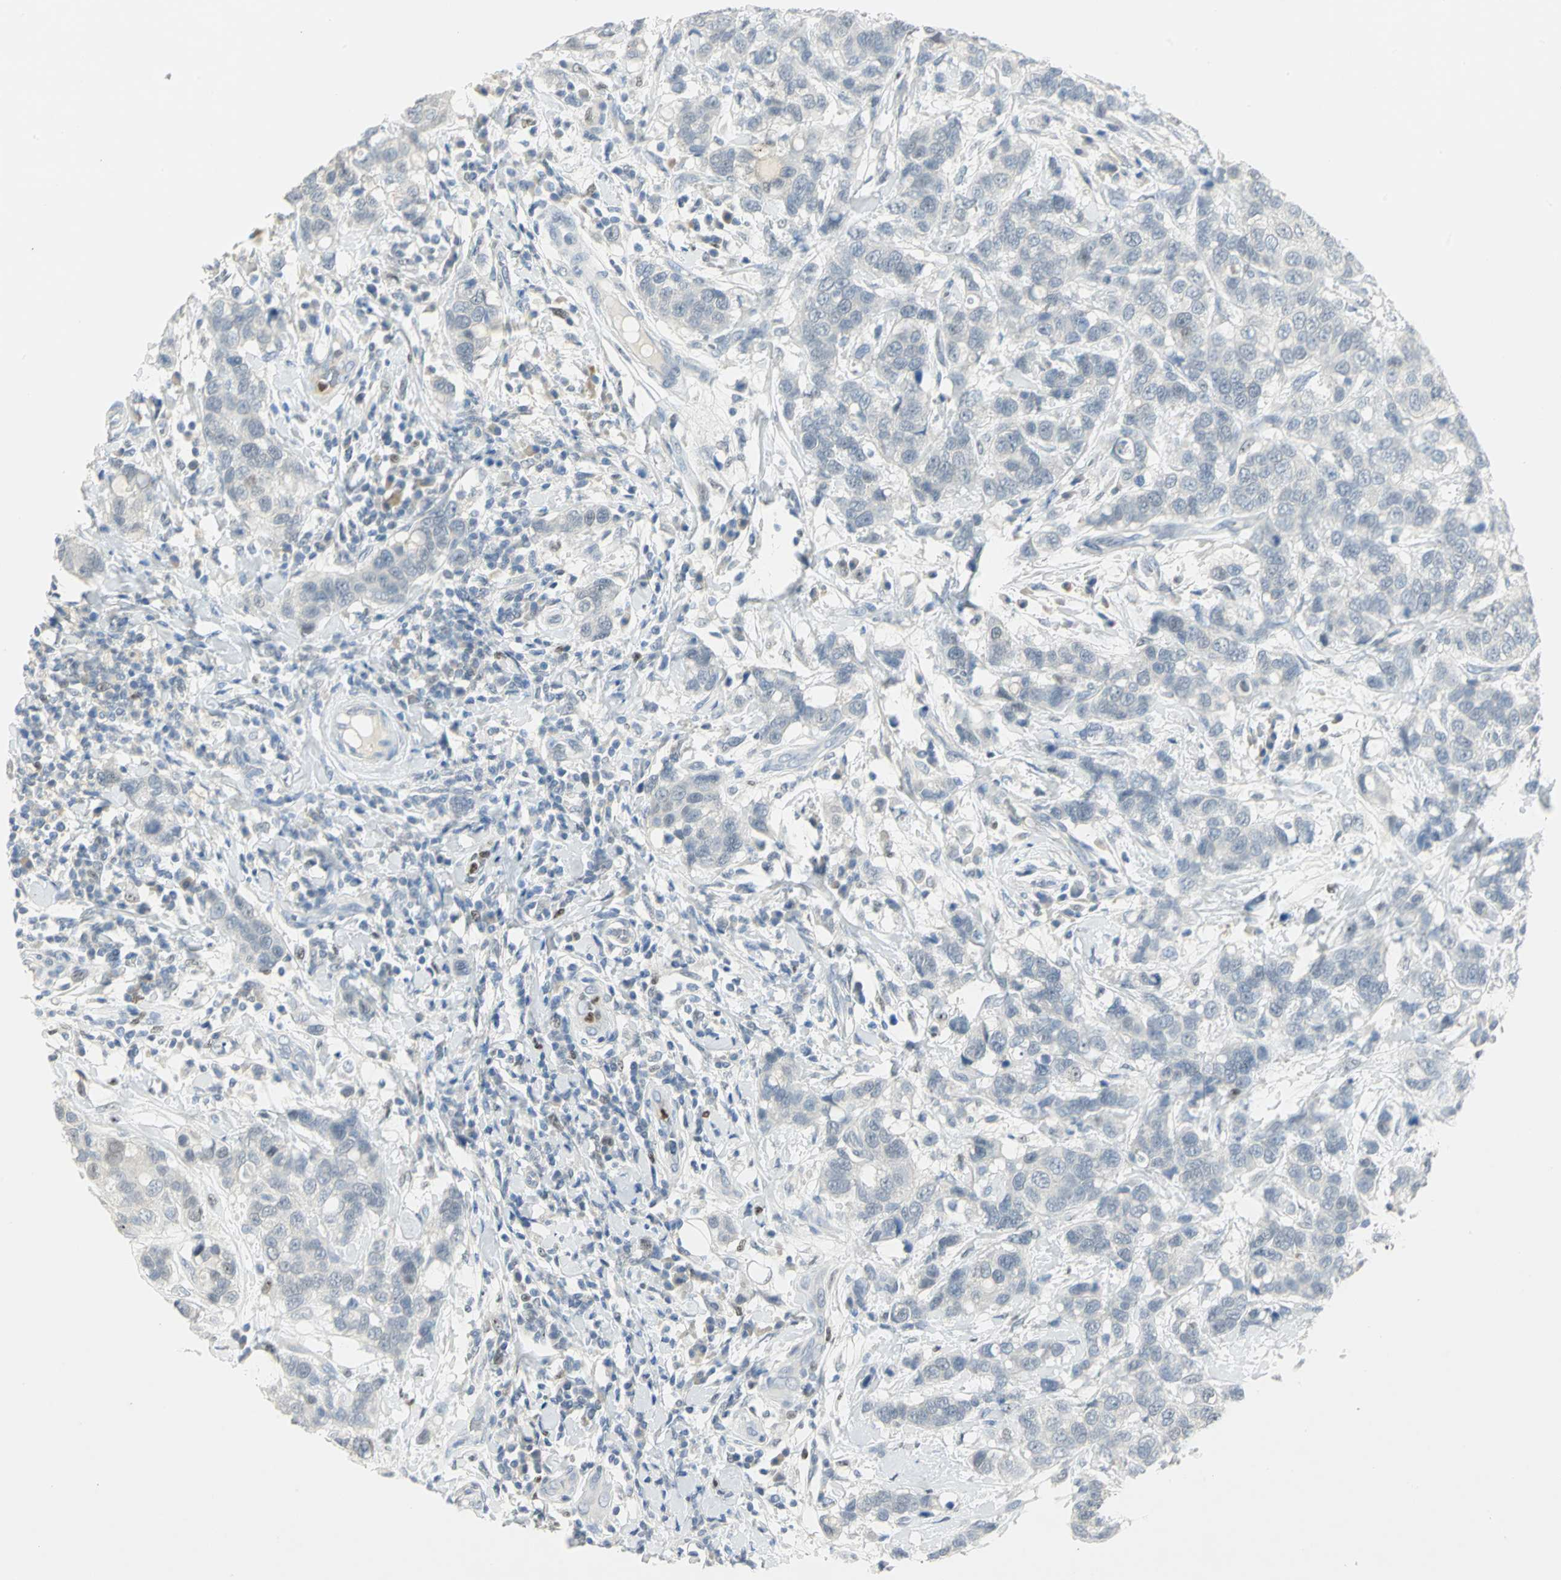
{"staining": {"intensity": "negative", "quantity": "none", "location": "none"}, "tissue": "breast cancer", "cell_type": "Tumor cells", "image_type": "cancer", "snomed": [{"axis": "morphology", "description": "Duct carcinoma"}, {"axis": "topography", "description": "Breast"}], "caption": "High magnification brightfield microscopy of breast cancer (infiltrating ductal carcinoma) stained with DAB (3,3'-diaminobenzidine) (brown) and counterstained with hematoxylin (blue): tumor cells show no significant expression.", "gene": "BCL6", "patient": {"sex": "female", "age": 27}}